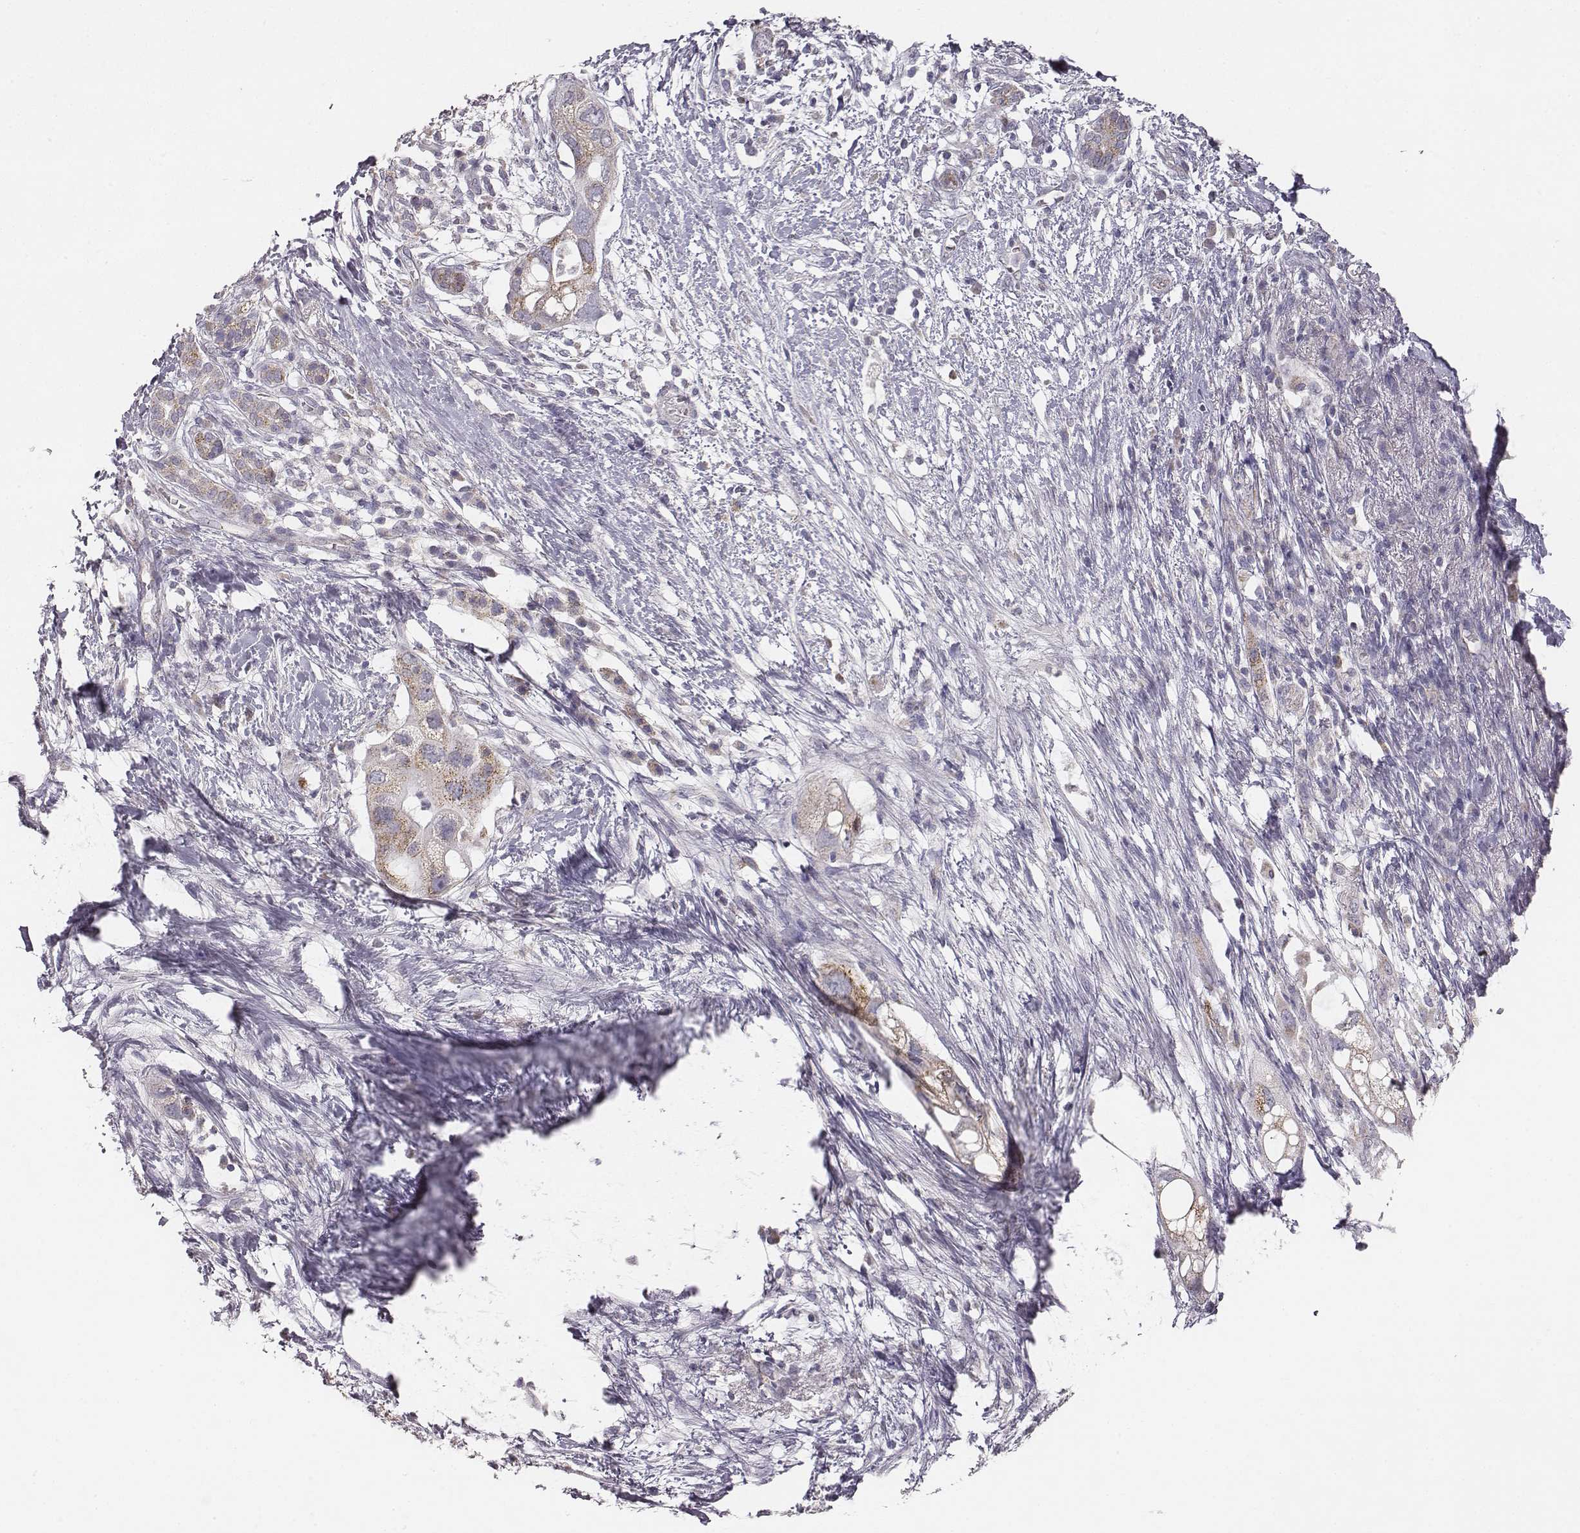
{"staining": {"intensity": "weak", "quantity": ">75%", "location": "cytoplasmic/membranous"}, "tissue": "pancreatic cancer", "cell_type": "Tumor cells", "image_type": "cancer", "snomed": [{"axis": "morphology", "description": "Adenocarcinoma, NOS"}, {"axis": "topography", "description": "Pancreas"}], "caption": "Immunohistochemical staining of human pancreatic cancer exhibits low levels of weak cytoplasmic/membranous expression in about >75% of tumor cells. (Brightfield microscopy of DAB IHC at high magnification).", "gene": "ABCD3", "patient": {"sex": "female", "age": 72}}